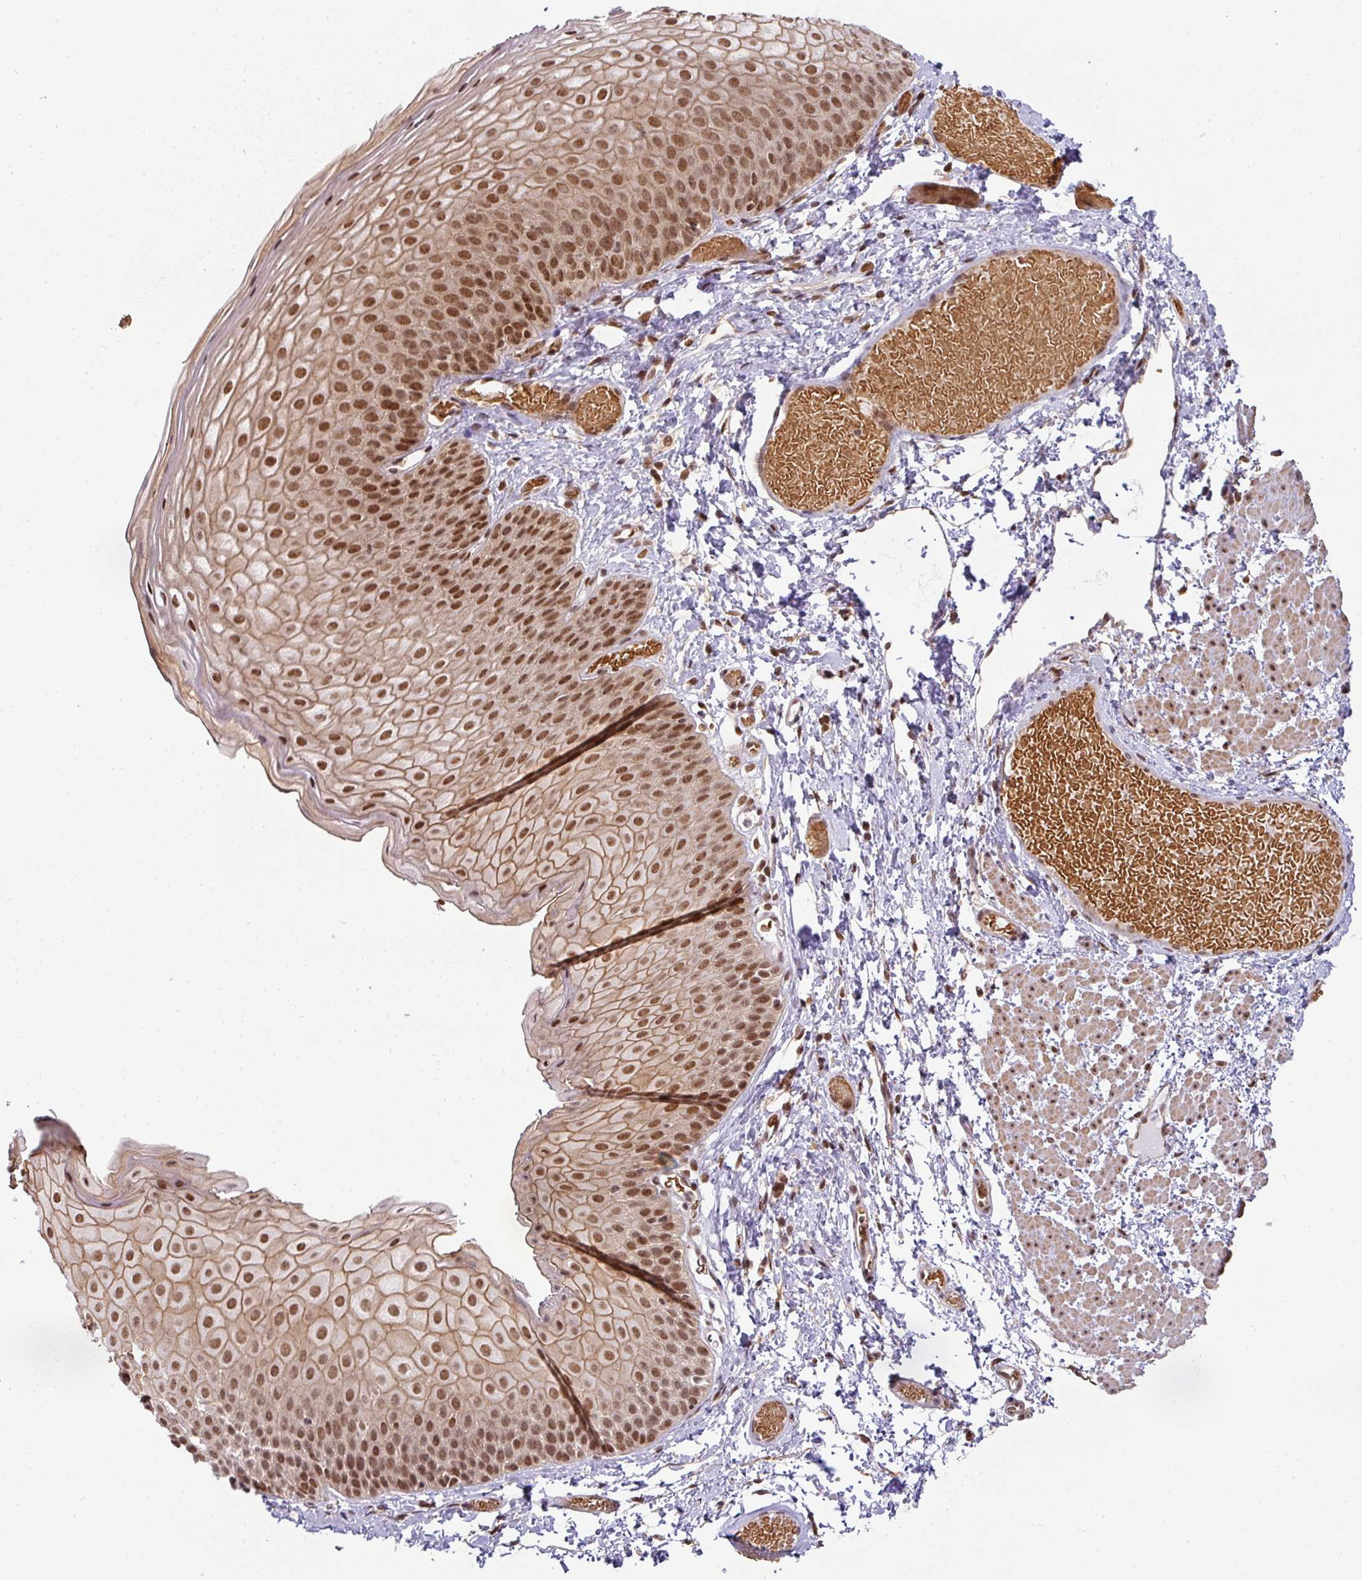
{"staining": {"intensity": "strong", "quantity": ">75%", "location": "cytoplasmic/membranous,nuclear"}, "tissue": "skin", "cell_type": "Epidermal cells", "image_type": "normal", "snomed": [{"axis": "morphology", "description": "Normal tissue, NOS"}, {"axis": "topography", "description": "Anal"}], "caption": "Protein analysis of normal skin demonstrates strong cytoplasmic/membranous,nuclear positivity in about >75% of epidermal cells.", "gene": "NCOA5", "patient": {"sex": "female", "age": 40}}